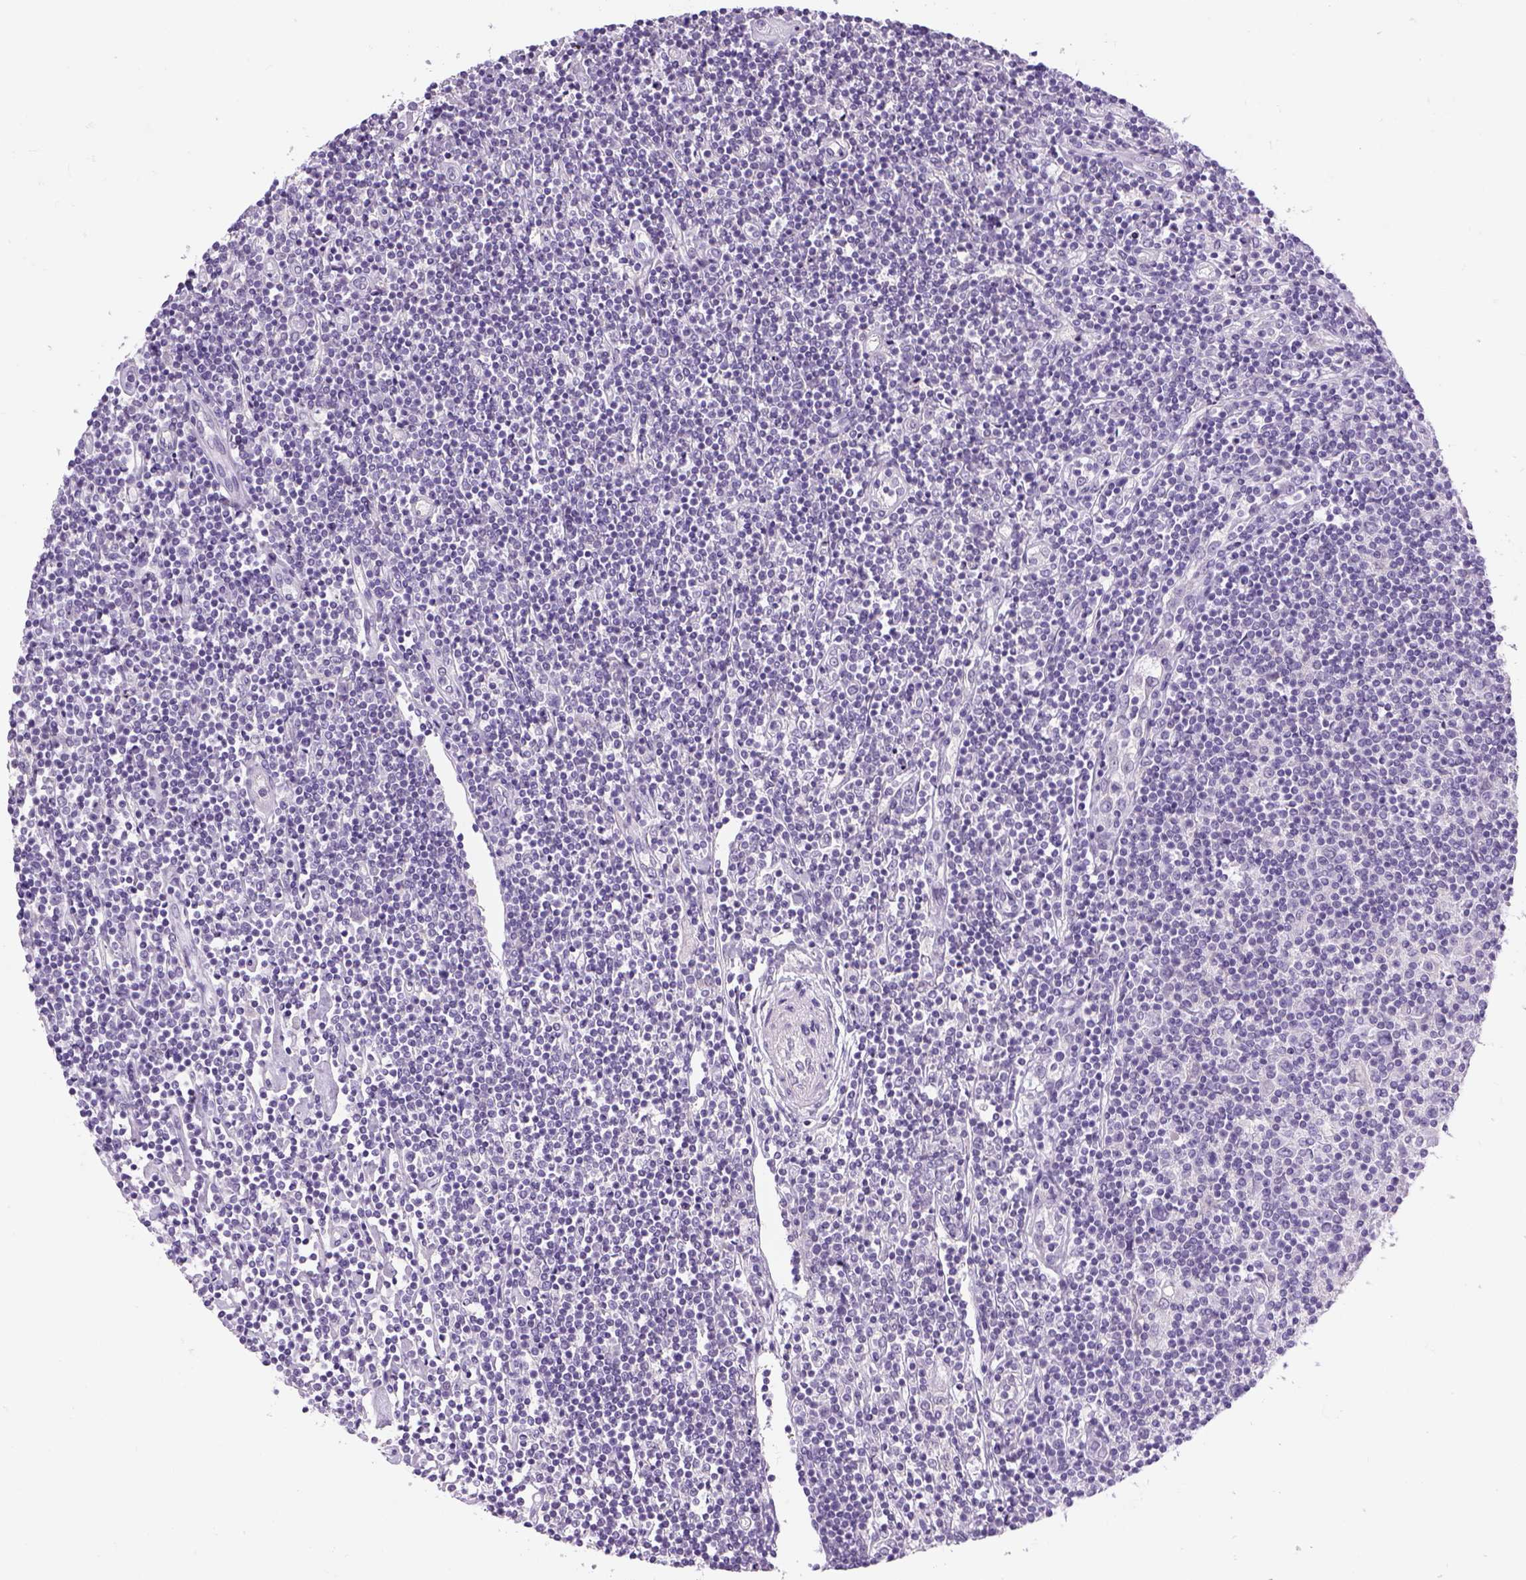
{"staining": {"intensity": "negative", "quantity": "none", "location": "none"}, "tissue": "lymphoma", "cell_type": "Tumor cells", "image_type": "cancer", "snomed": [{"axis": "morphology", "description": "Hodgkin's disease, NOS"}, {"axis": "topography", "description": "Lymph node"}], "caption": "A histopathology image of Hodgkin's disease stained for a protein reveals no brown staining in tumor cells.", "gene": "DBH", "patient": {"sex": "male", "age": 40}}